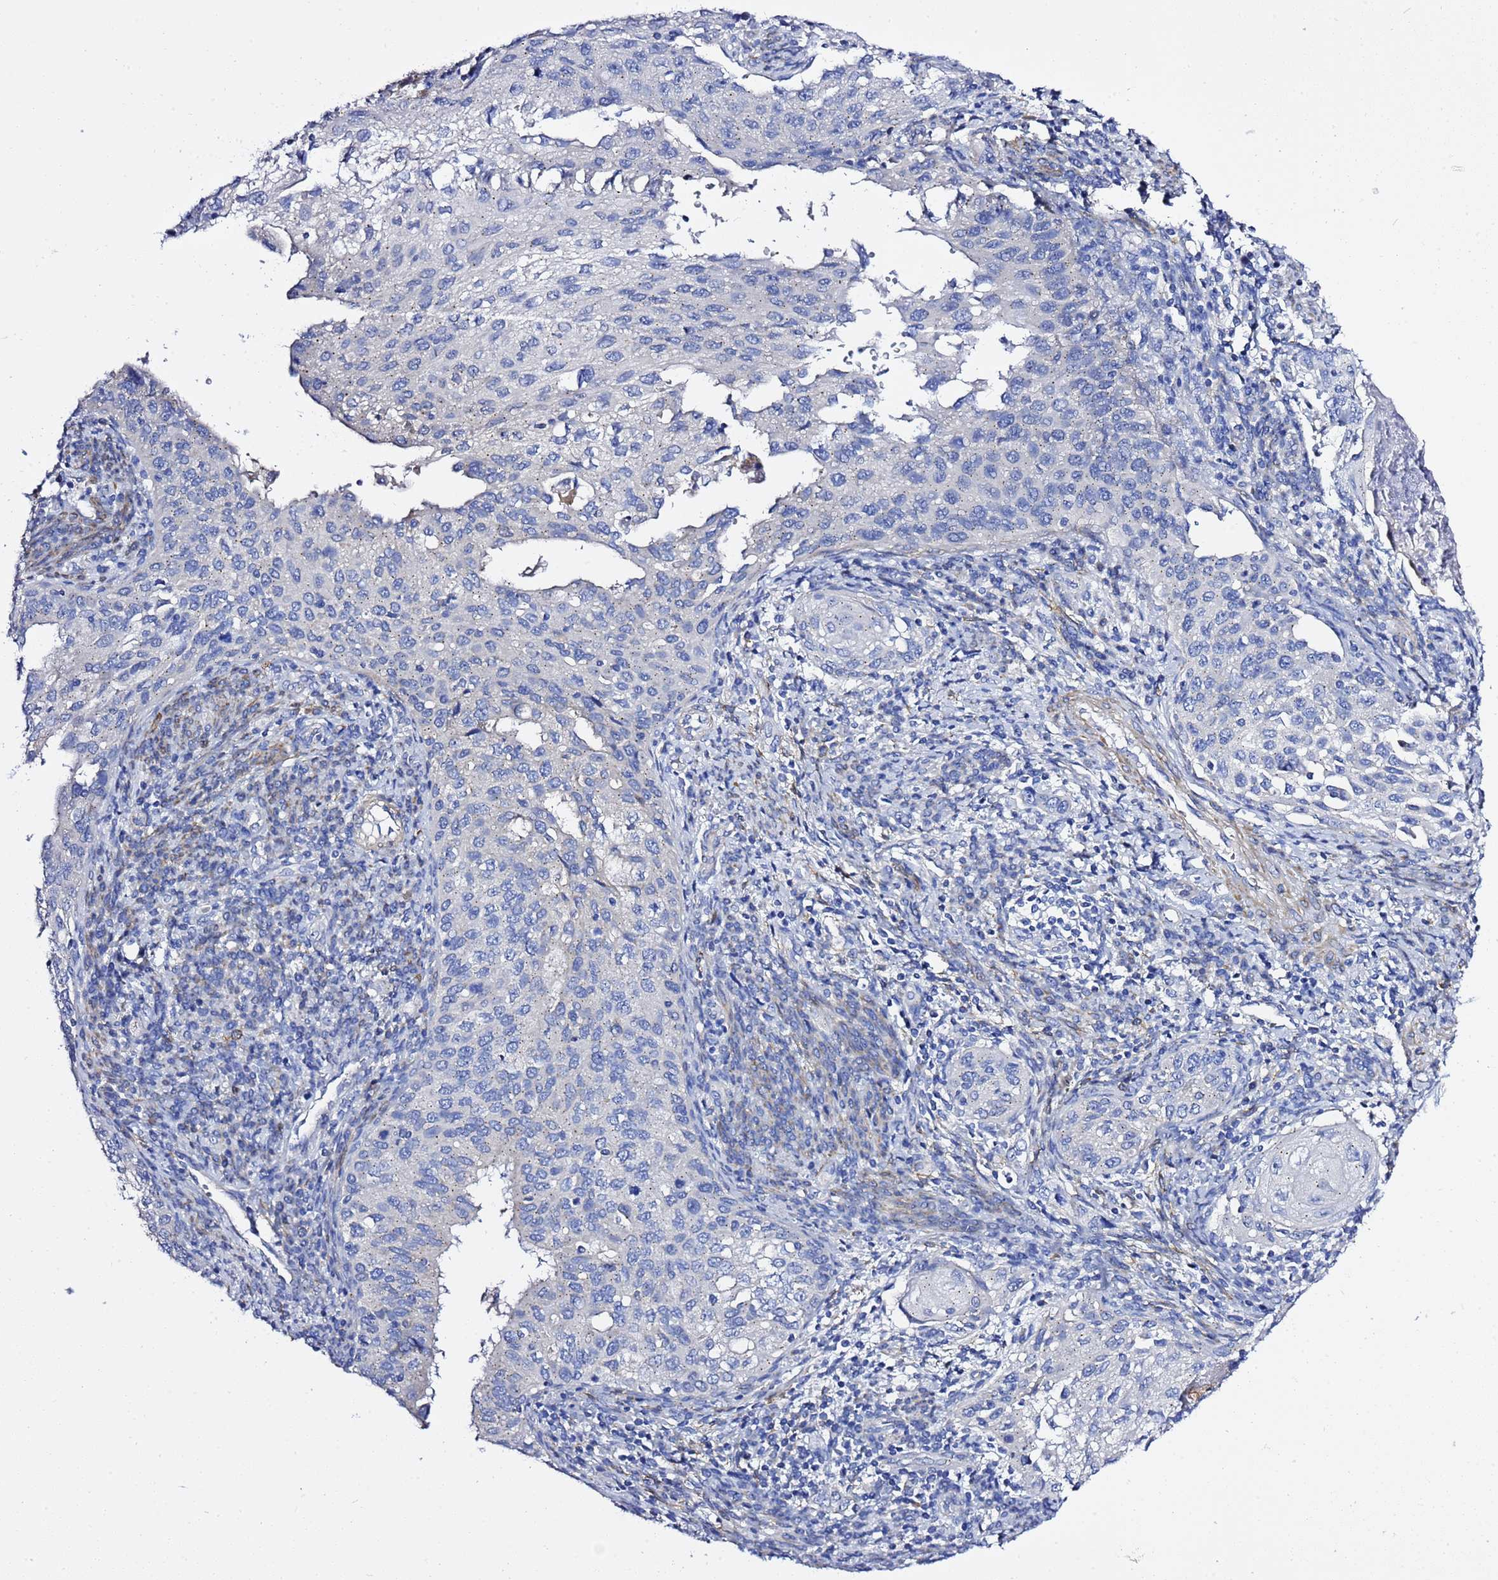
{"staining": {"intensity": "negative", "quantity": "none", "location": "none"}, "tissue": "cervical cancer", "cell_type": "Tumor cells", "image_type": "cancer", "snomed": [{"axis": "morphology", "description": "Squamous cell carcinoma, NOS"}, {"axis": "topography", "description": "Cervix"}], "caption": "IHC photomicrograph of neoplastic tissue: cervical cancer (squamous cell carcinoma) stained with DAB shows no significant protein staining in tumor cells. (DAB (3,3'-diaminobenzidine) IHC visualized using brightfield microscopy, high magnification).", "gene": "USP18", "patient": {"sex": "female", "age": 67}}